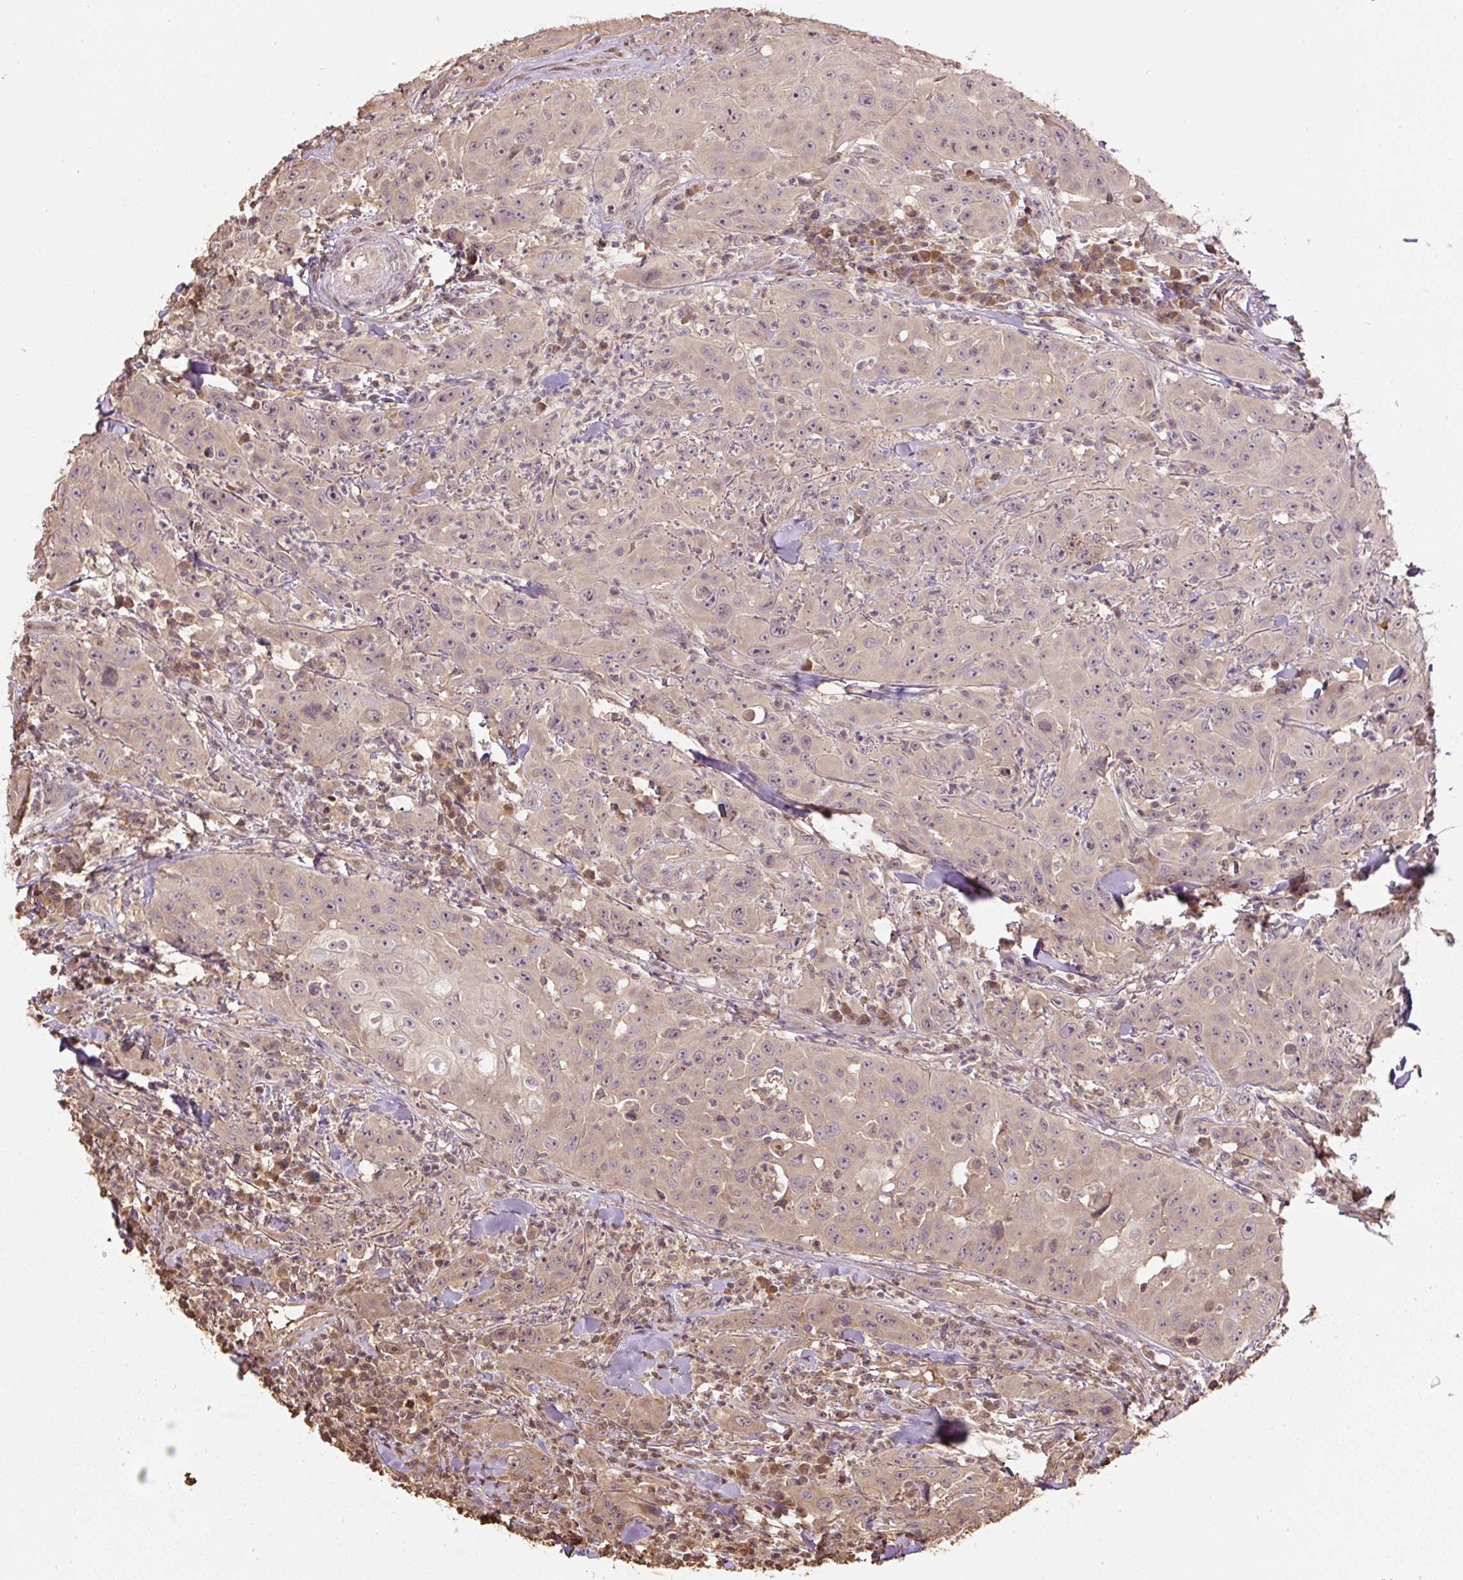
{"staining": {"intensity": "weak", "quantity": ">75%", "location": "cytoplasmic/membranous,nuclear"}, "tissue": "head and neck cancer", "cell_type": "Tumor cells", "image_type": "cancer", "snomed": [{"axis": "morphology", "description": "Squamous cell carcinoma, NOS"}, {"axis": "topography", "description": "Skin"}, {"axis": "topography", "description": "Head-Neck"}], "caption": "Immunohistochemistry (IHC) (DAB) staining of human head and neck cancer (squamous cell carcinoma) displays weak cytoplasmic/membranous and nuclear protein positivity in approximately >75% of tumor cells.", "gene": "TMEM170B", "patient": {"sex": "male", "age": 80}}